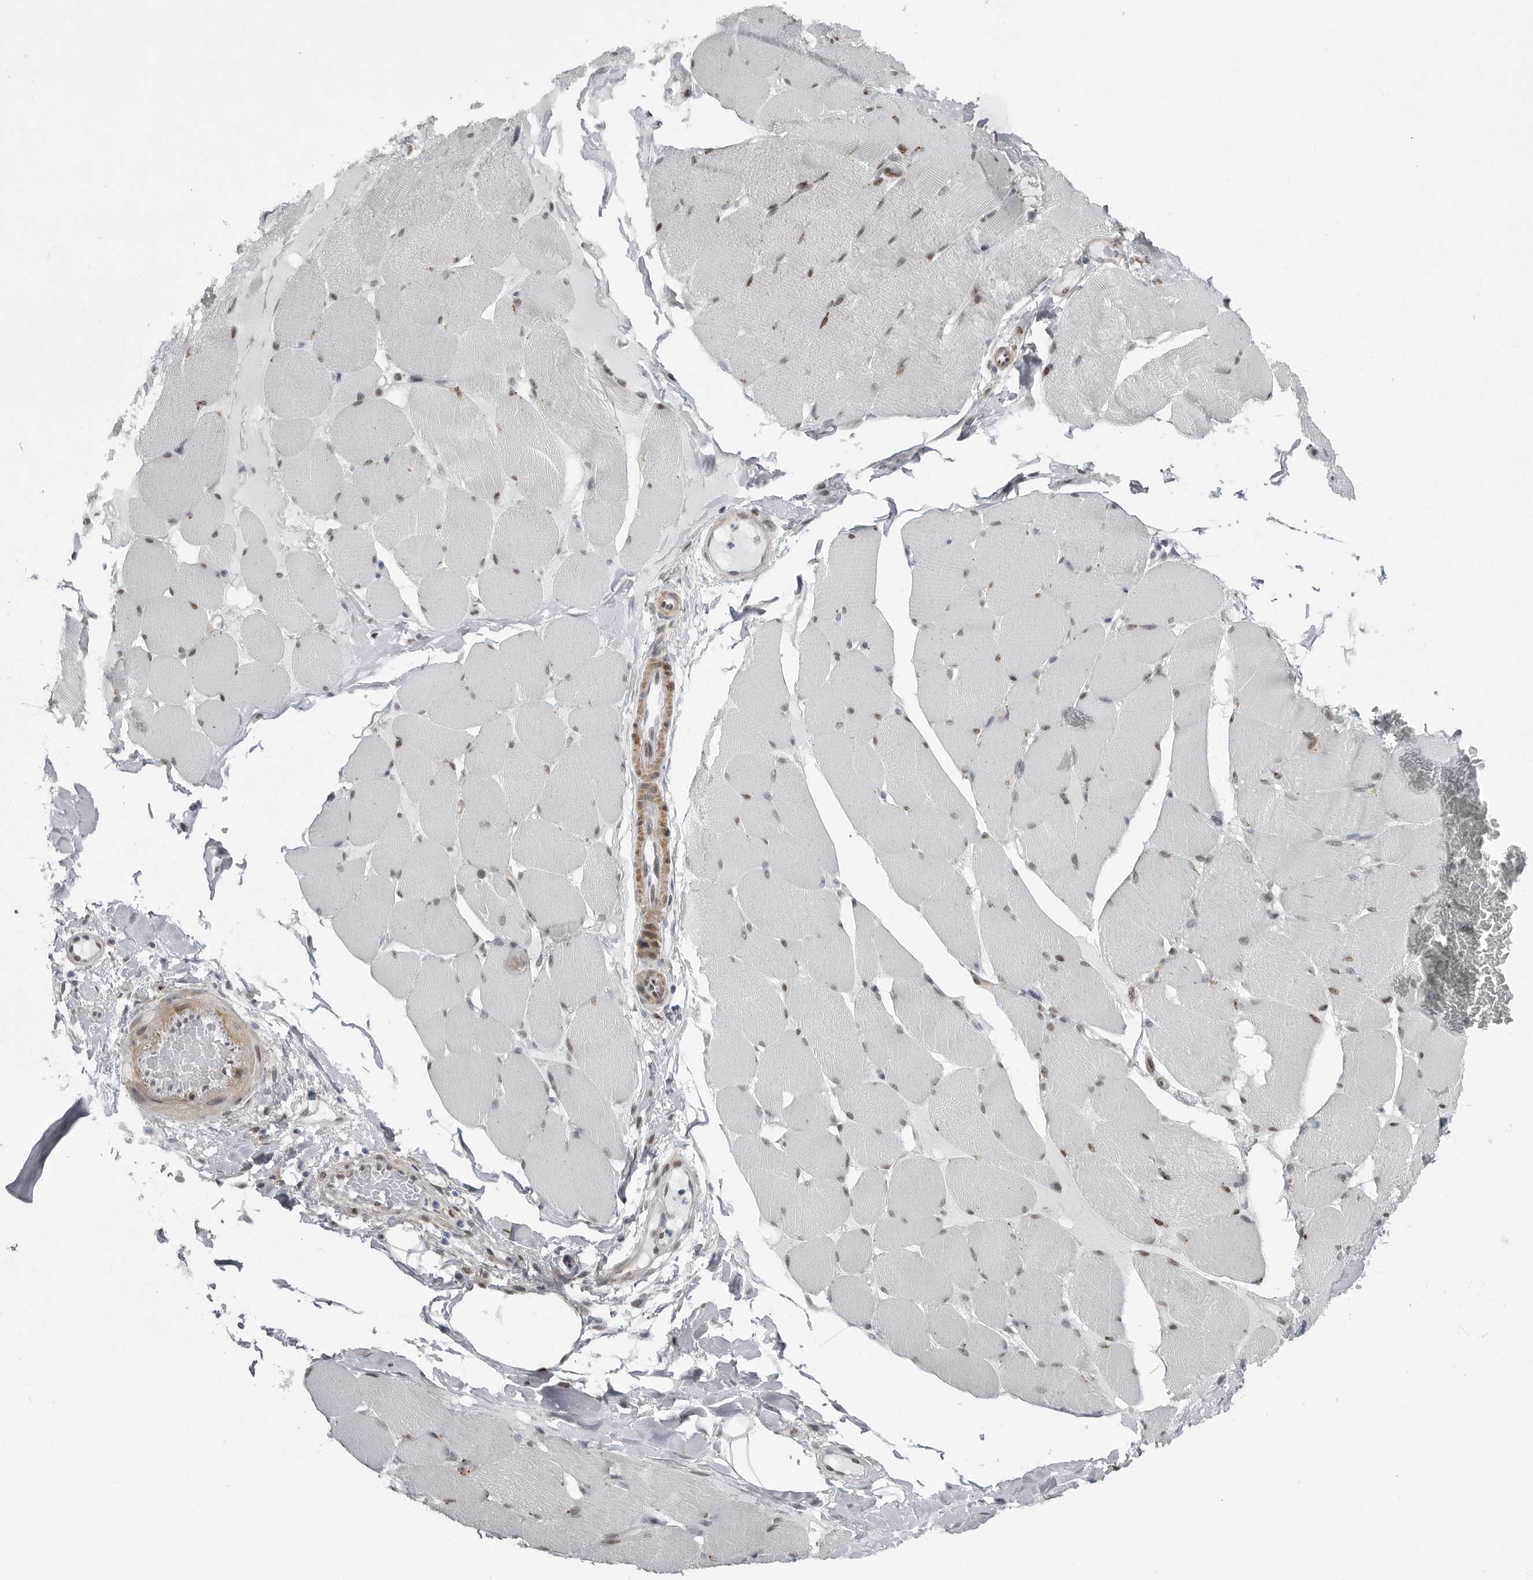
{"staining": {"intensity": "weak", "quantity": "25%-75%", "location": "nuclear"}, "tissue": "skeletal muscle", "cell_type": "Myocytes", "image_type": "normal", "snomed": [{"axis": "morphology", "description": "Normal tissue, NOS"}, {"axis": "topography", "description": "Skin"}, {"axis": "topography", "description": "Skeletal muscle"}], "caption": "Immunohistochemistry (IHC) histopathology image of unremarkable skeletal muscle: skeletal muscle stained using immunohistochemistry (IHC) reveals low levels of weak protein expression localized specifically in the nuclear of myocytes, appearing as a nuclear brown color.", "gene": "HMGN3", "patient": {"sex": "male", "age": 83}}